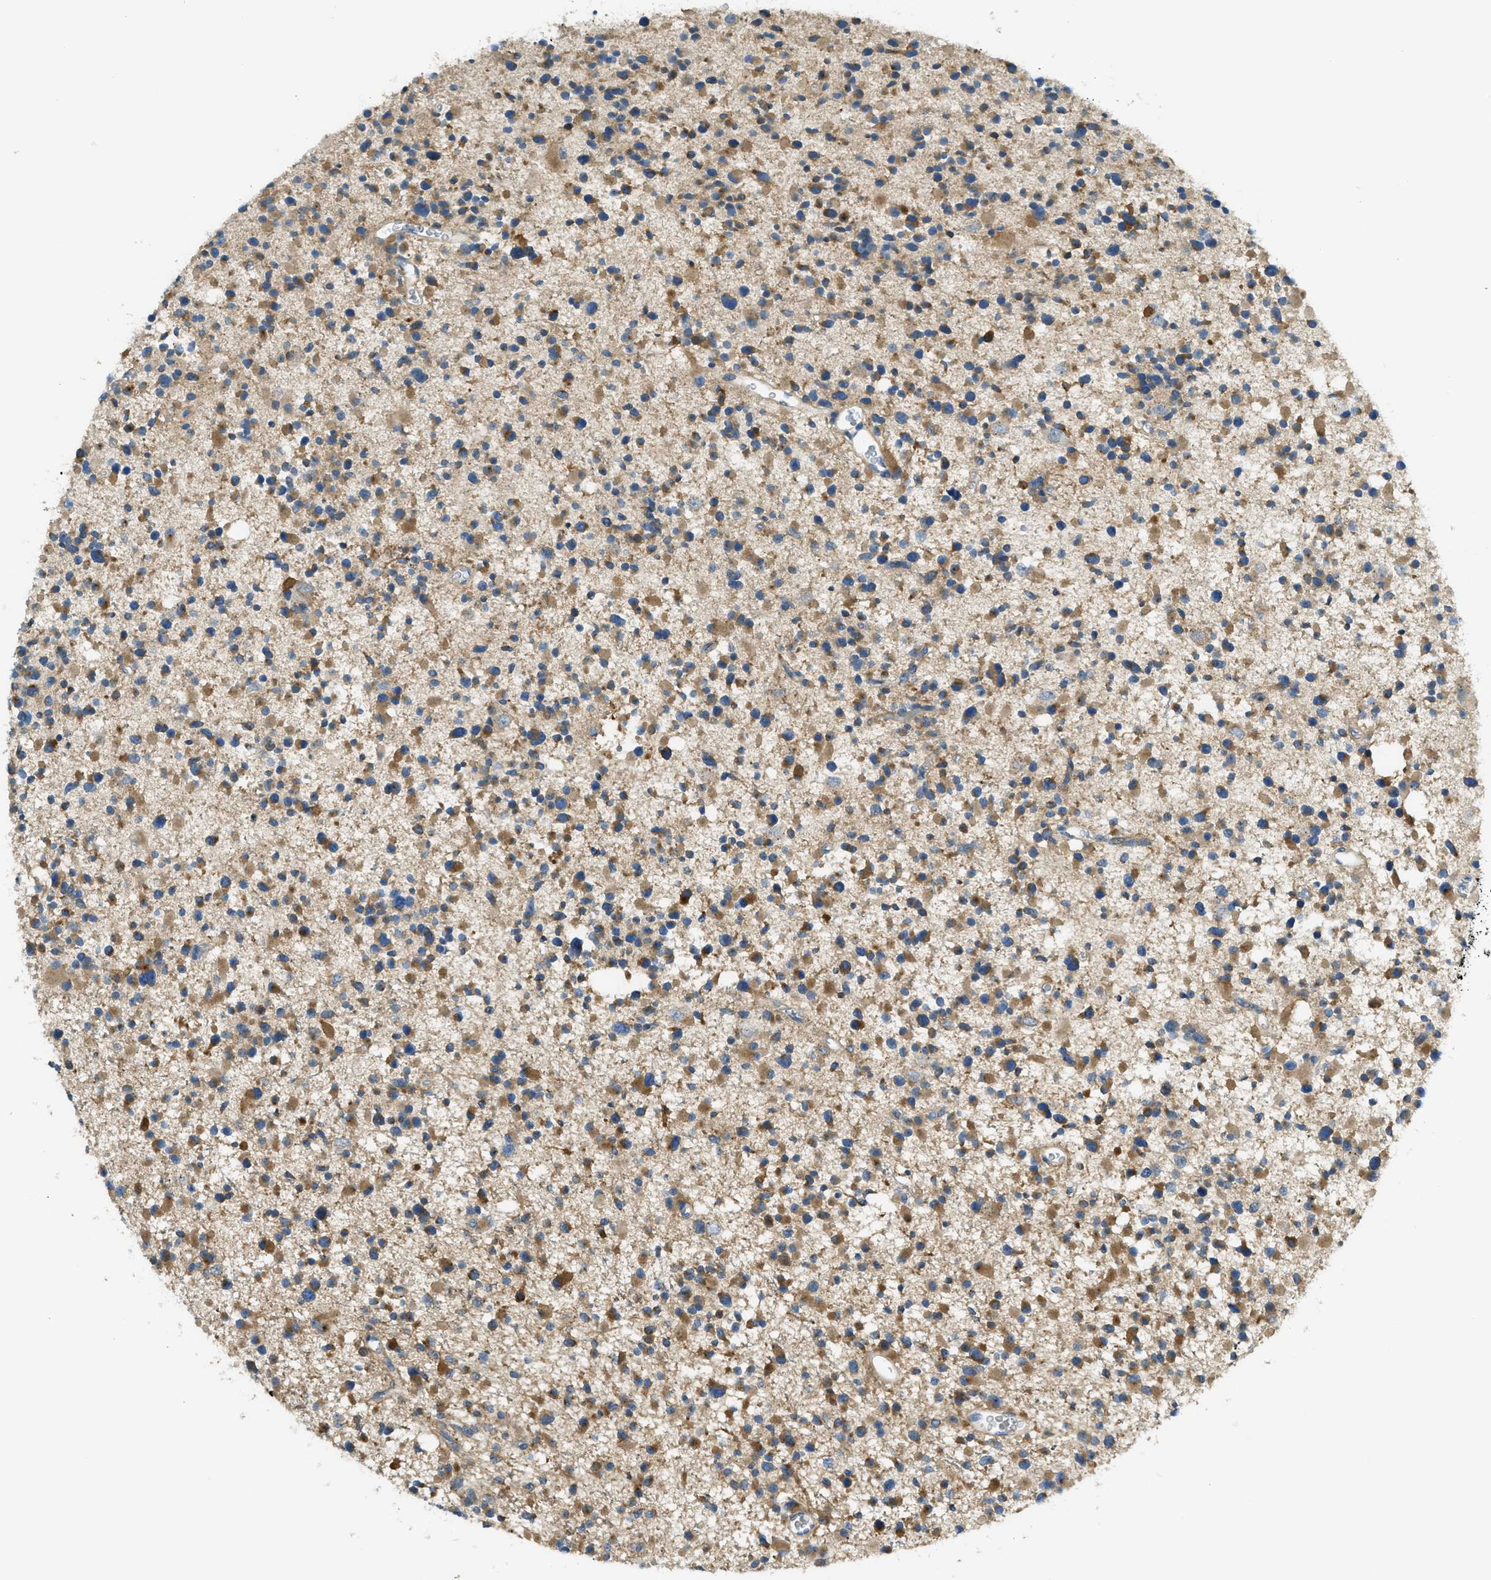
{"staining": {"intensity": "moderate", "quantity": "25%-75%", "location": "cytoplasmic/membranous"}, "tissue": "glioma", "cell_type": "Tumor cells", "image_type": "cancer", "snomed": [{"axis": "morphology", "description": "Glioma, malignant, Low grade"}, {"axis": "topography", "description": "Brain"}], "caption": "Immunohistochemistry image of neoplastic tissue: low-grade glioma (malignant) stained using IHC demonstrates medium levels of moderate protein expression localized specifically in the cytoplasmic/membranous of tumor cells, appearing as a cytoplasmic/membranous brown color.", "gene": "RFFL", "patient": {"sex": "female", "age": 22}}